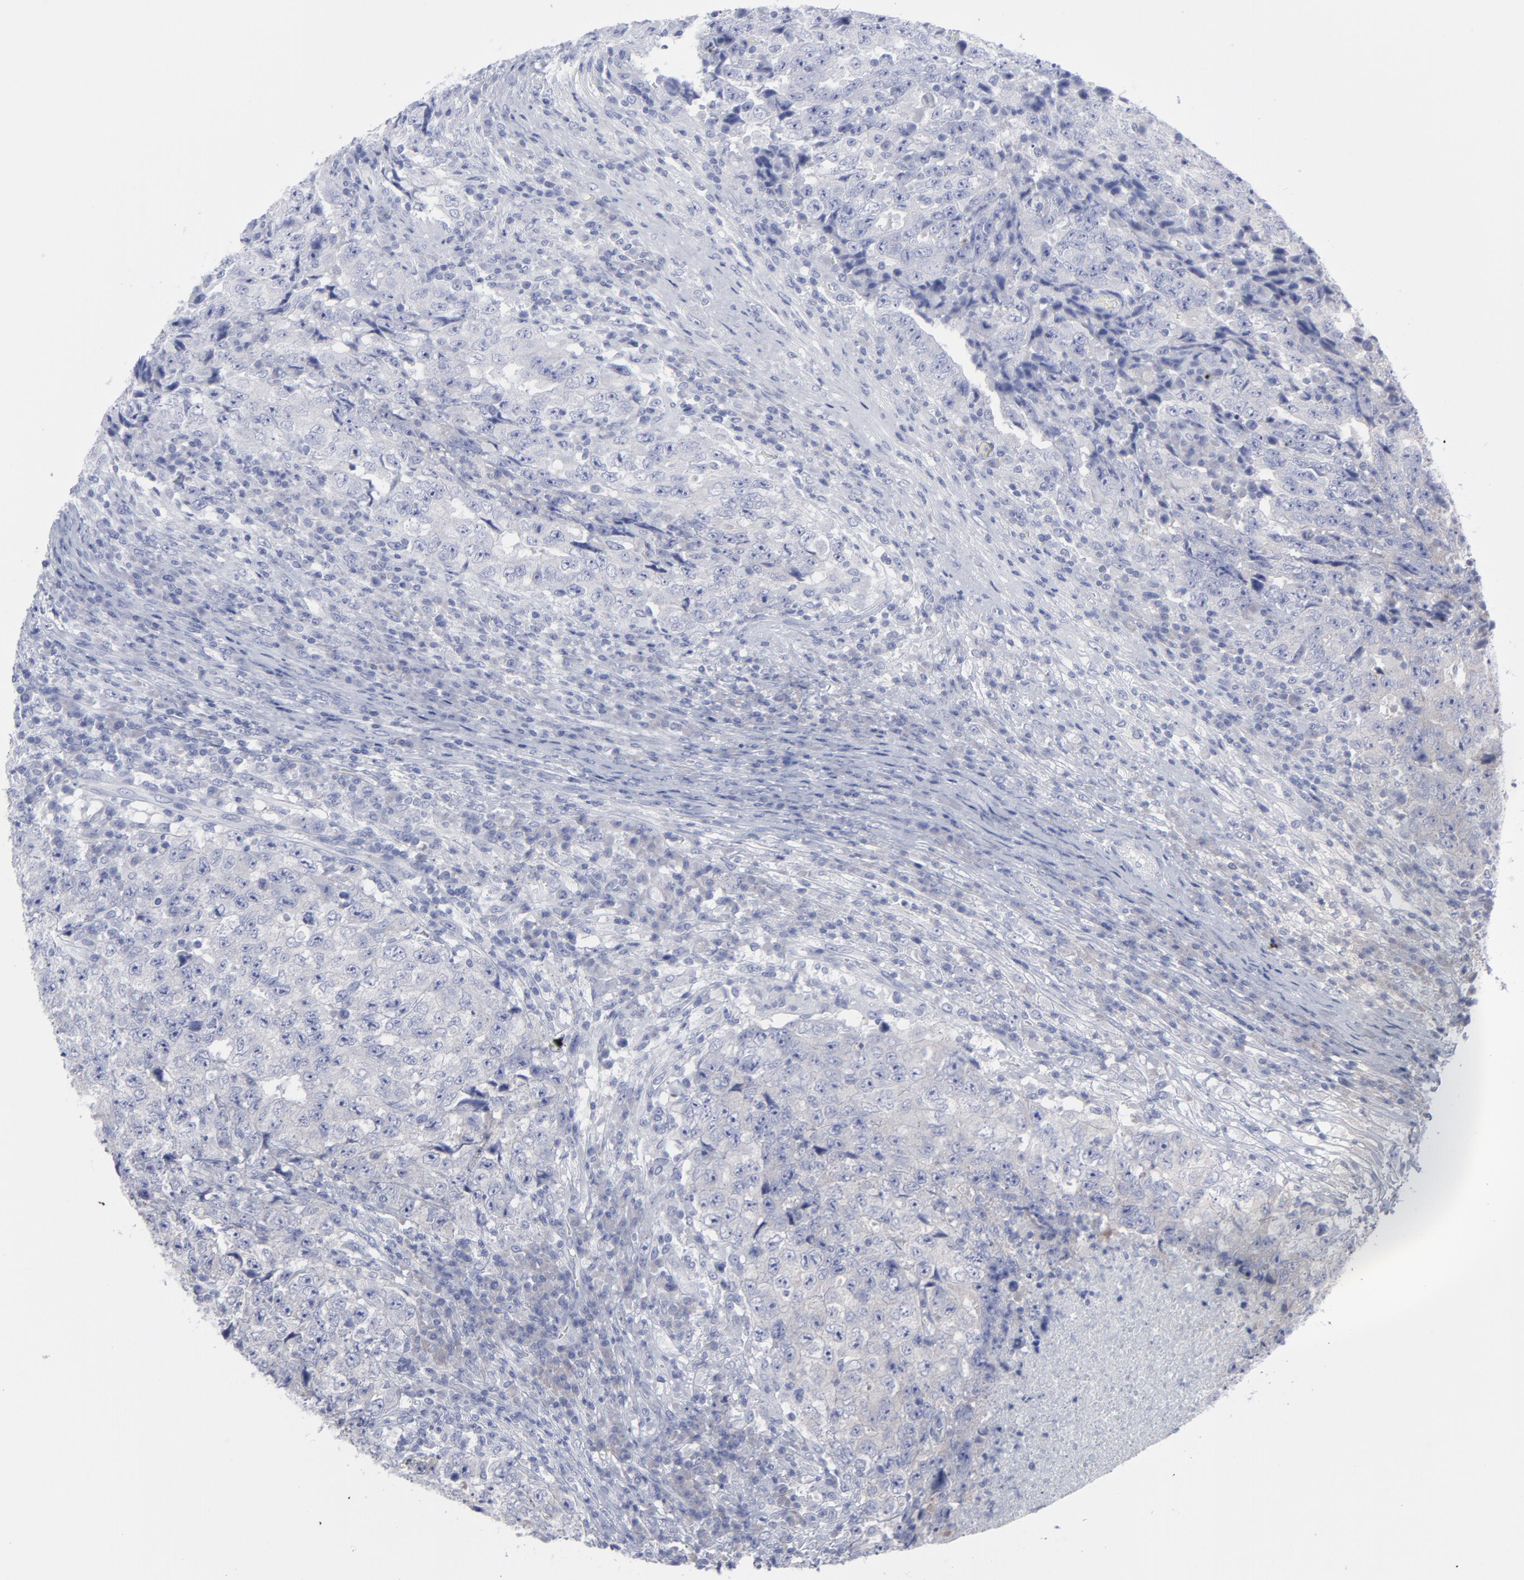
{"staining": {"intensity": "negative", "quantity": "none", "location": "none"}, "tissue": "testis cancer", "cell_type": "Tumor cells", "image_type": "cancer", "snomed": [{"axis": "morphology", "description": "Necrosis, NOS"}, {"axis": "morphology", "description": "Carcinoma, Embryonal, NOS"}, {"axis": "topography", "description": "Testis"}], "caption": "An immunohistochemistry photomicrograph of testis cancer is shown. There is no staining in tumor cells of testis cancer.", "gene": "RPS24", "patient": {"sex": "male", "age": 19}}